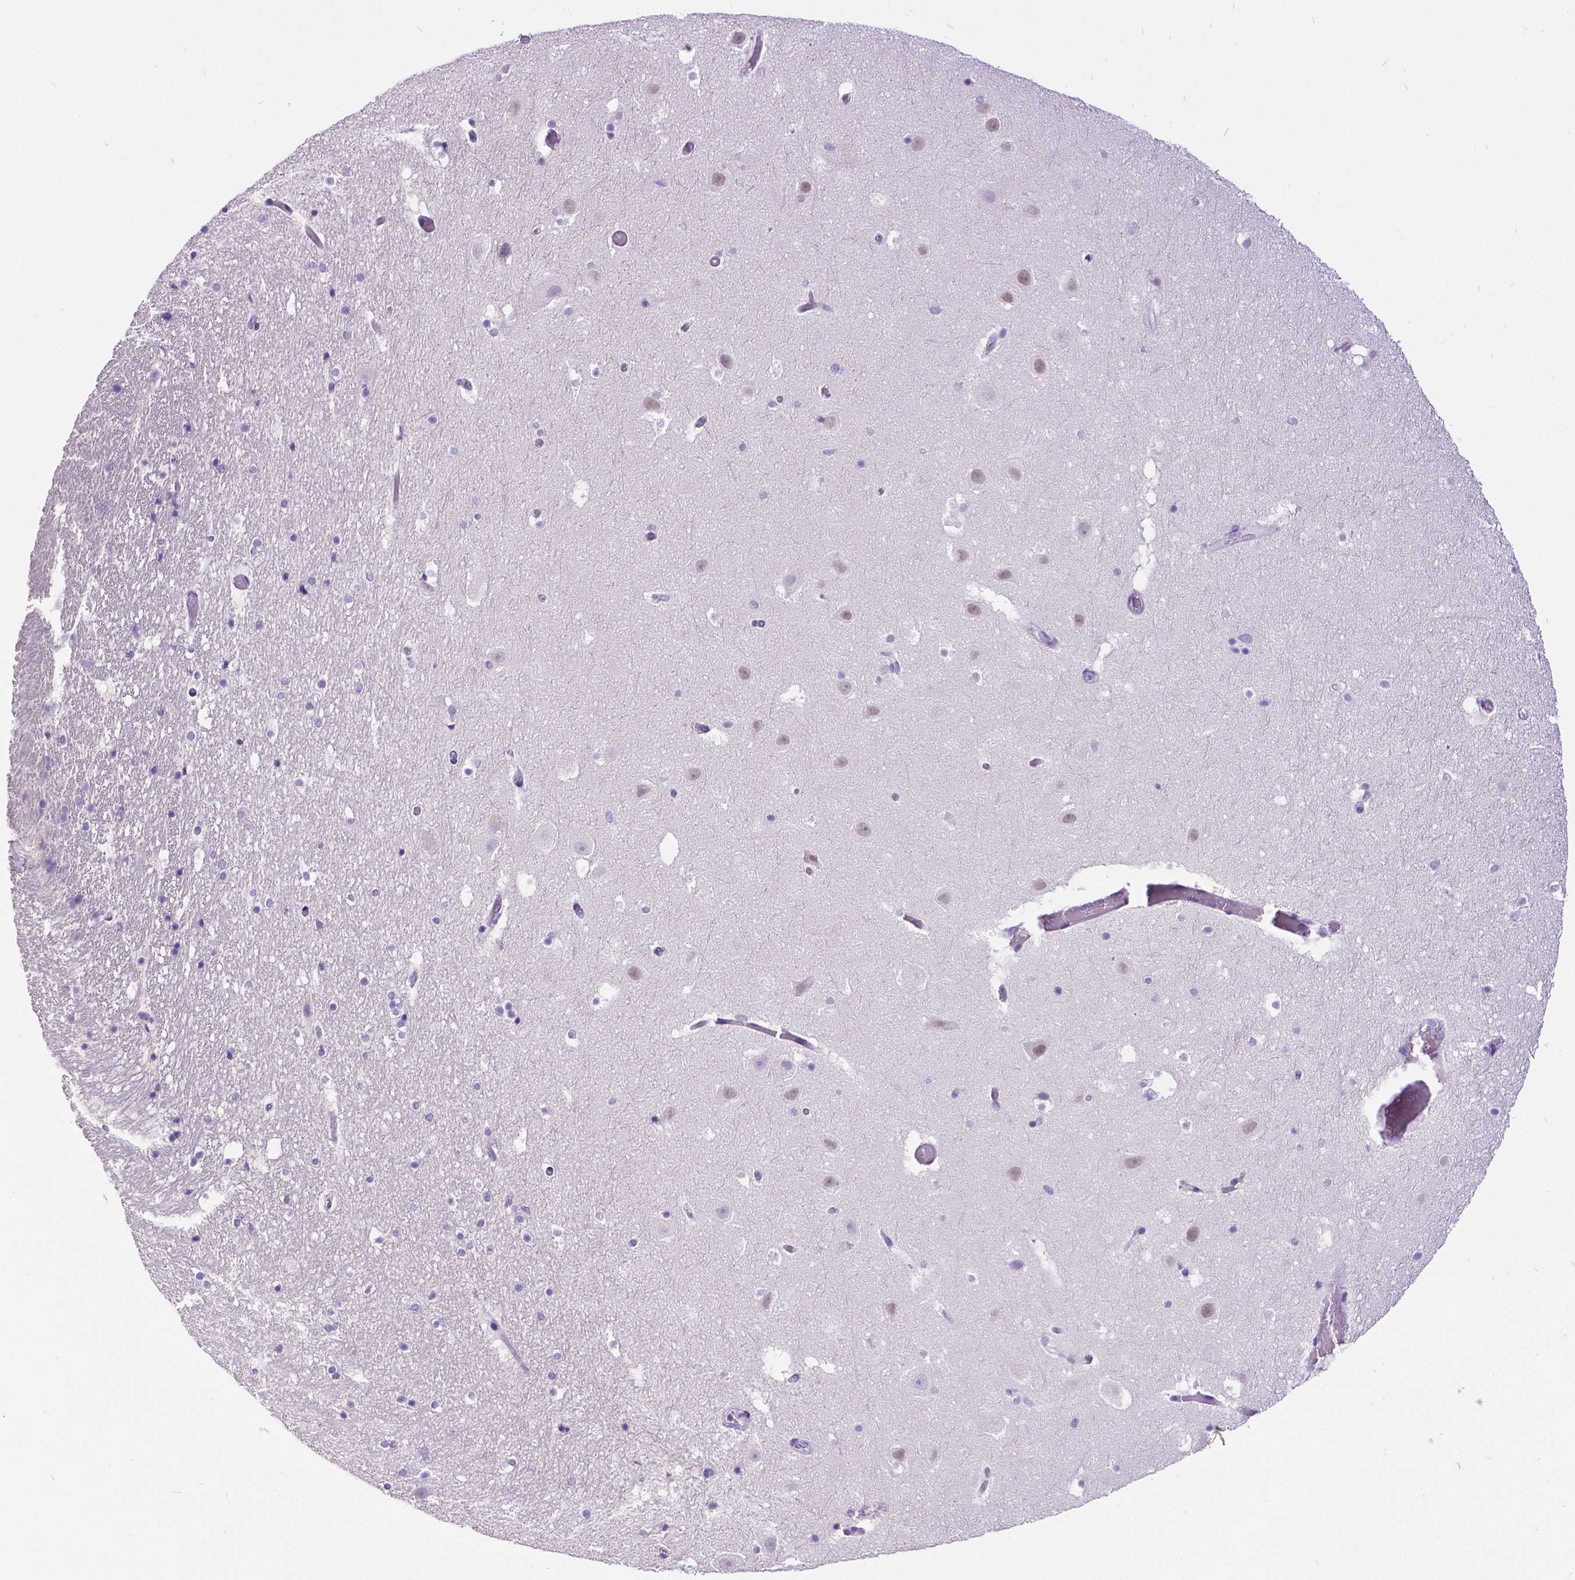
{"staining": {"intensity": "weak", "quantity": "<25%", "location": "nuclear"}, "tissue": "hippocampus", "cell_type": "Glial cells", "image_type": "normal", "snomed": [{"axis": "morphology", "description": "Normal tissue, NOS"}, {"axis": "topography", "description": "Hippocampus"}], "caption": "Image shows no significant protein staining in glial cells of unremarkable hippocampus.", "gene": "SATB2", "patient": {"sex": "male", "age": 26}}